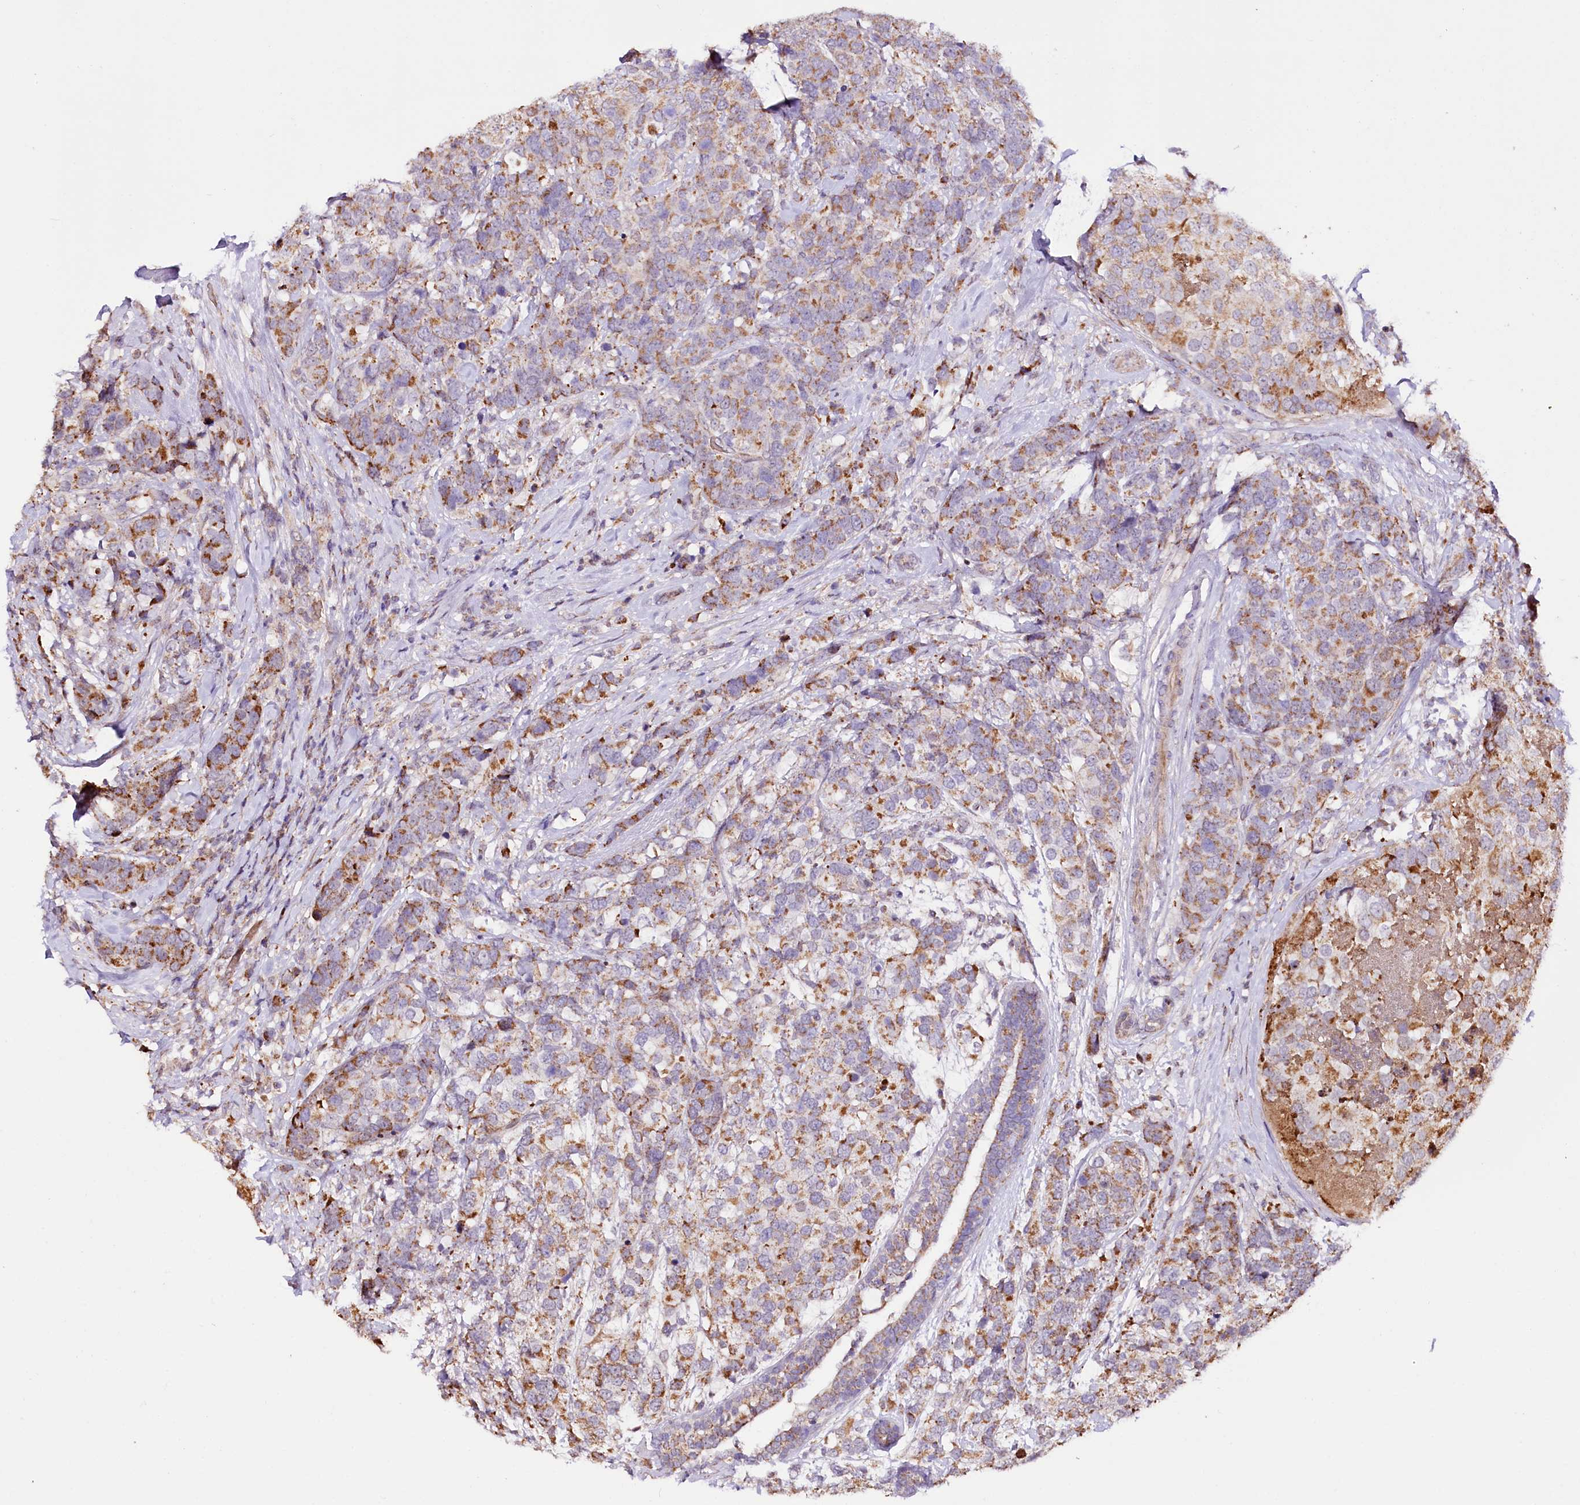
{"staining": {"intensity": "moderate", "quantity": "25%-75%", "location": "cytoplasmic/membranous"}, "tissue": "breast cancer", "cell_type": "Tumor cells", "image_type": "cancer", "snomed": [{"axis": "morphology", "description": "Lobular carcinoma"}, {"axis": "topography", "description": "Breast"}], "caption": "Protein analysis of breast cancer (lobular carcinoma) tissue reveals moderate cytoplasmic/membranous positivity in about 25%-75% of tumor cells.", "gene": "ST7", "patient": {"sex": "female", "age": 59}}